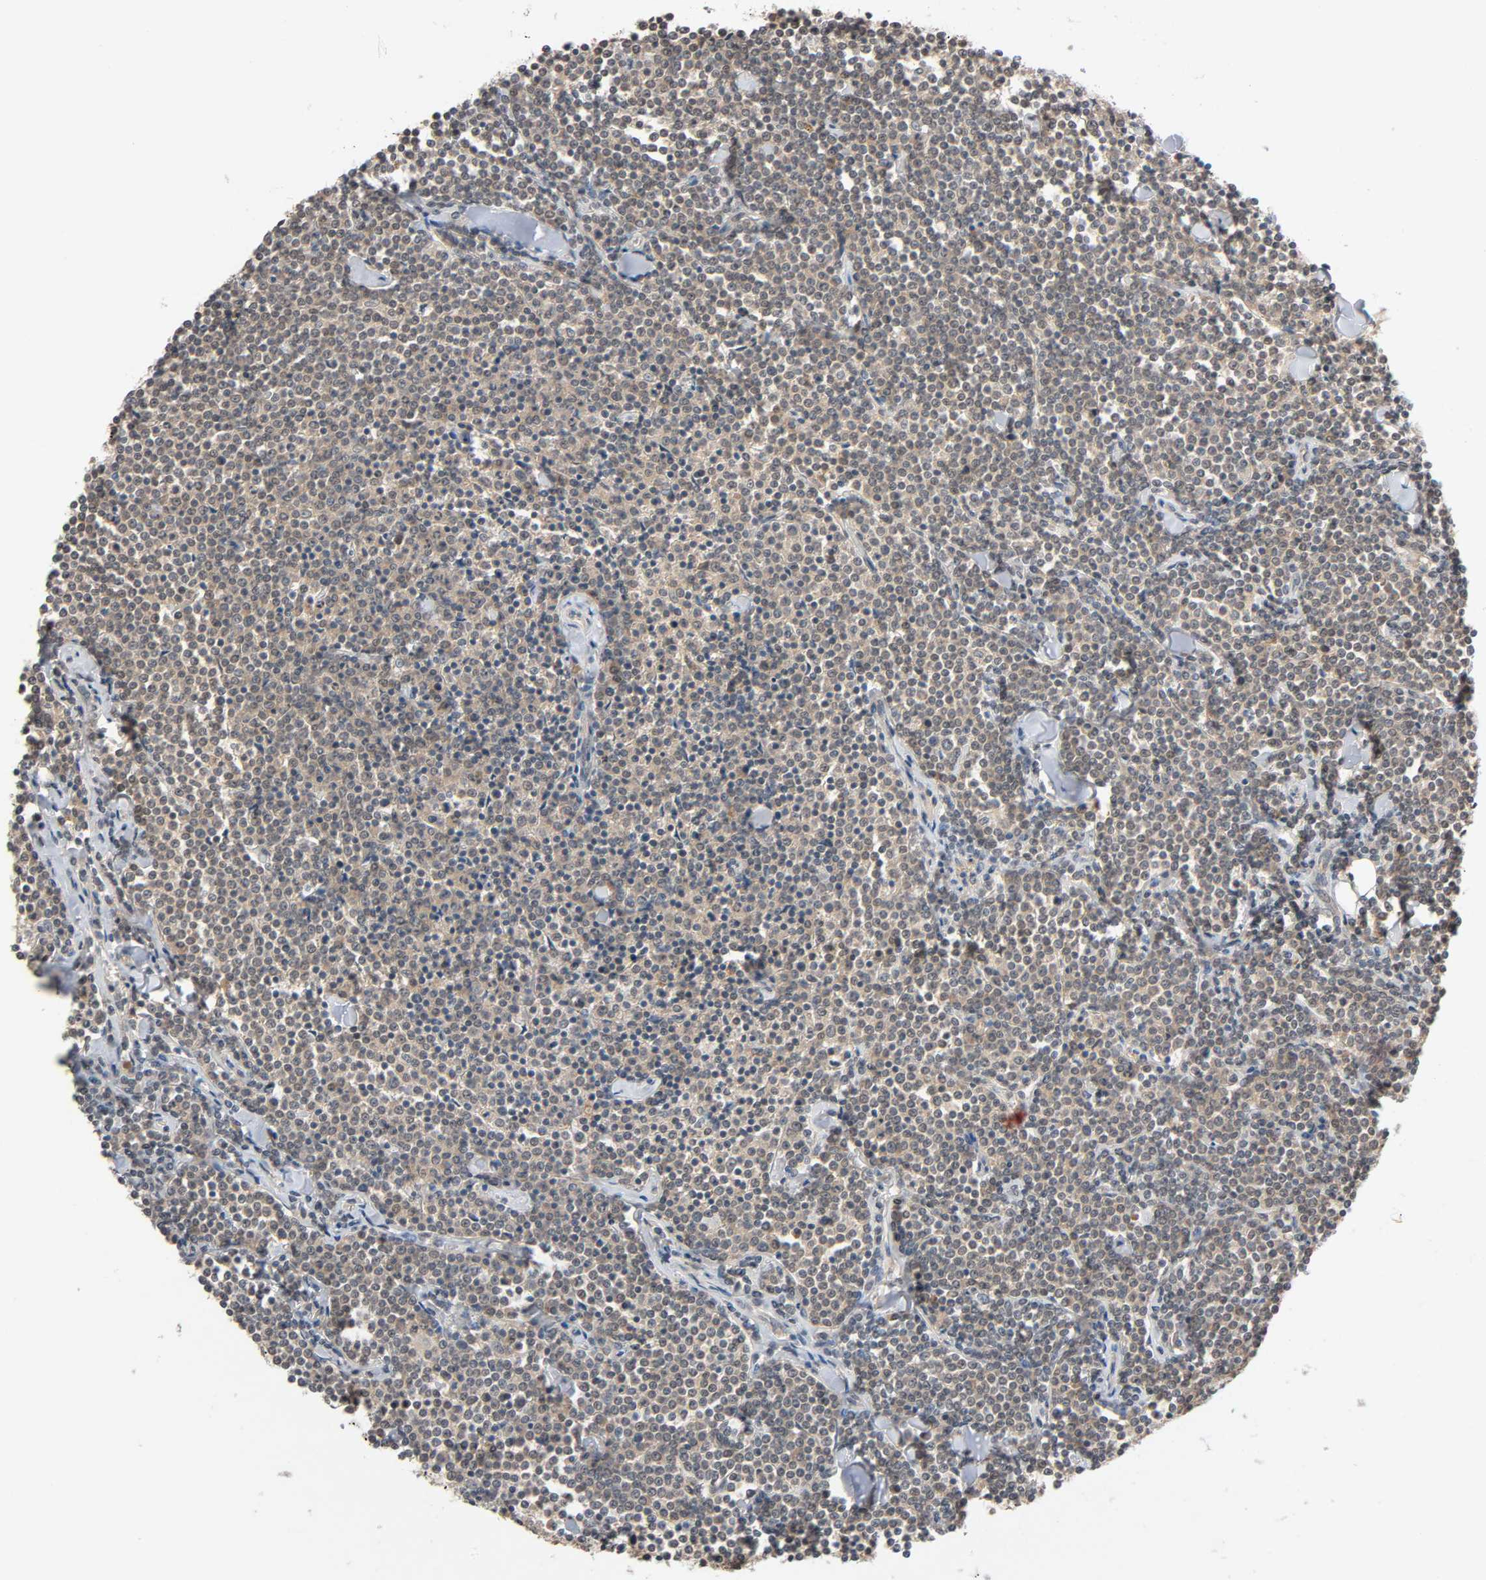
{"staining": {"intensity": "weak", "quantity": "25%-75%", "location": "cytoplasmic/membranous,nuclear"}, "tissue": "lymphoma", "cell_type": "Tumor cells", "image_type": "cancer", "snomed": [{"axis": "morphology", "description": "Malignant lymphoma, non-Hodgkin's type, Low grade"}, {"axis": "topography", "description": "Soft tissue"}], "caption": "Tumor cells reveal low levels of weak cytoplasmic/membranous and nuclear positivity in approximately 25%-75% of cells in human malignant lymphoma, non-Hodgkin's type (low-grade). The staining was performed using DAB (3,3'-diaminobenzidine), with brown indicating positive protein expression. Nuclei are stained blue with hematoxylin.", "gene": "NEDD8", "patient": {"sex": "male", "age": 92}}